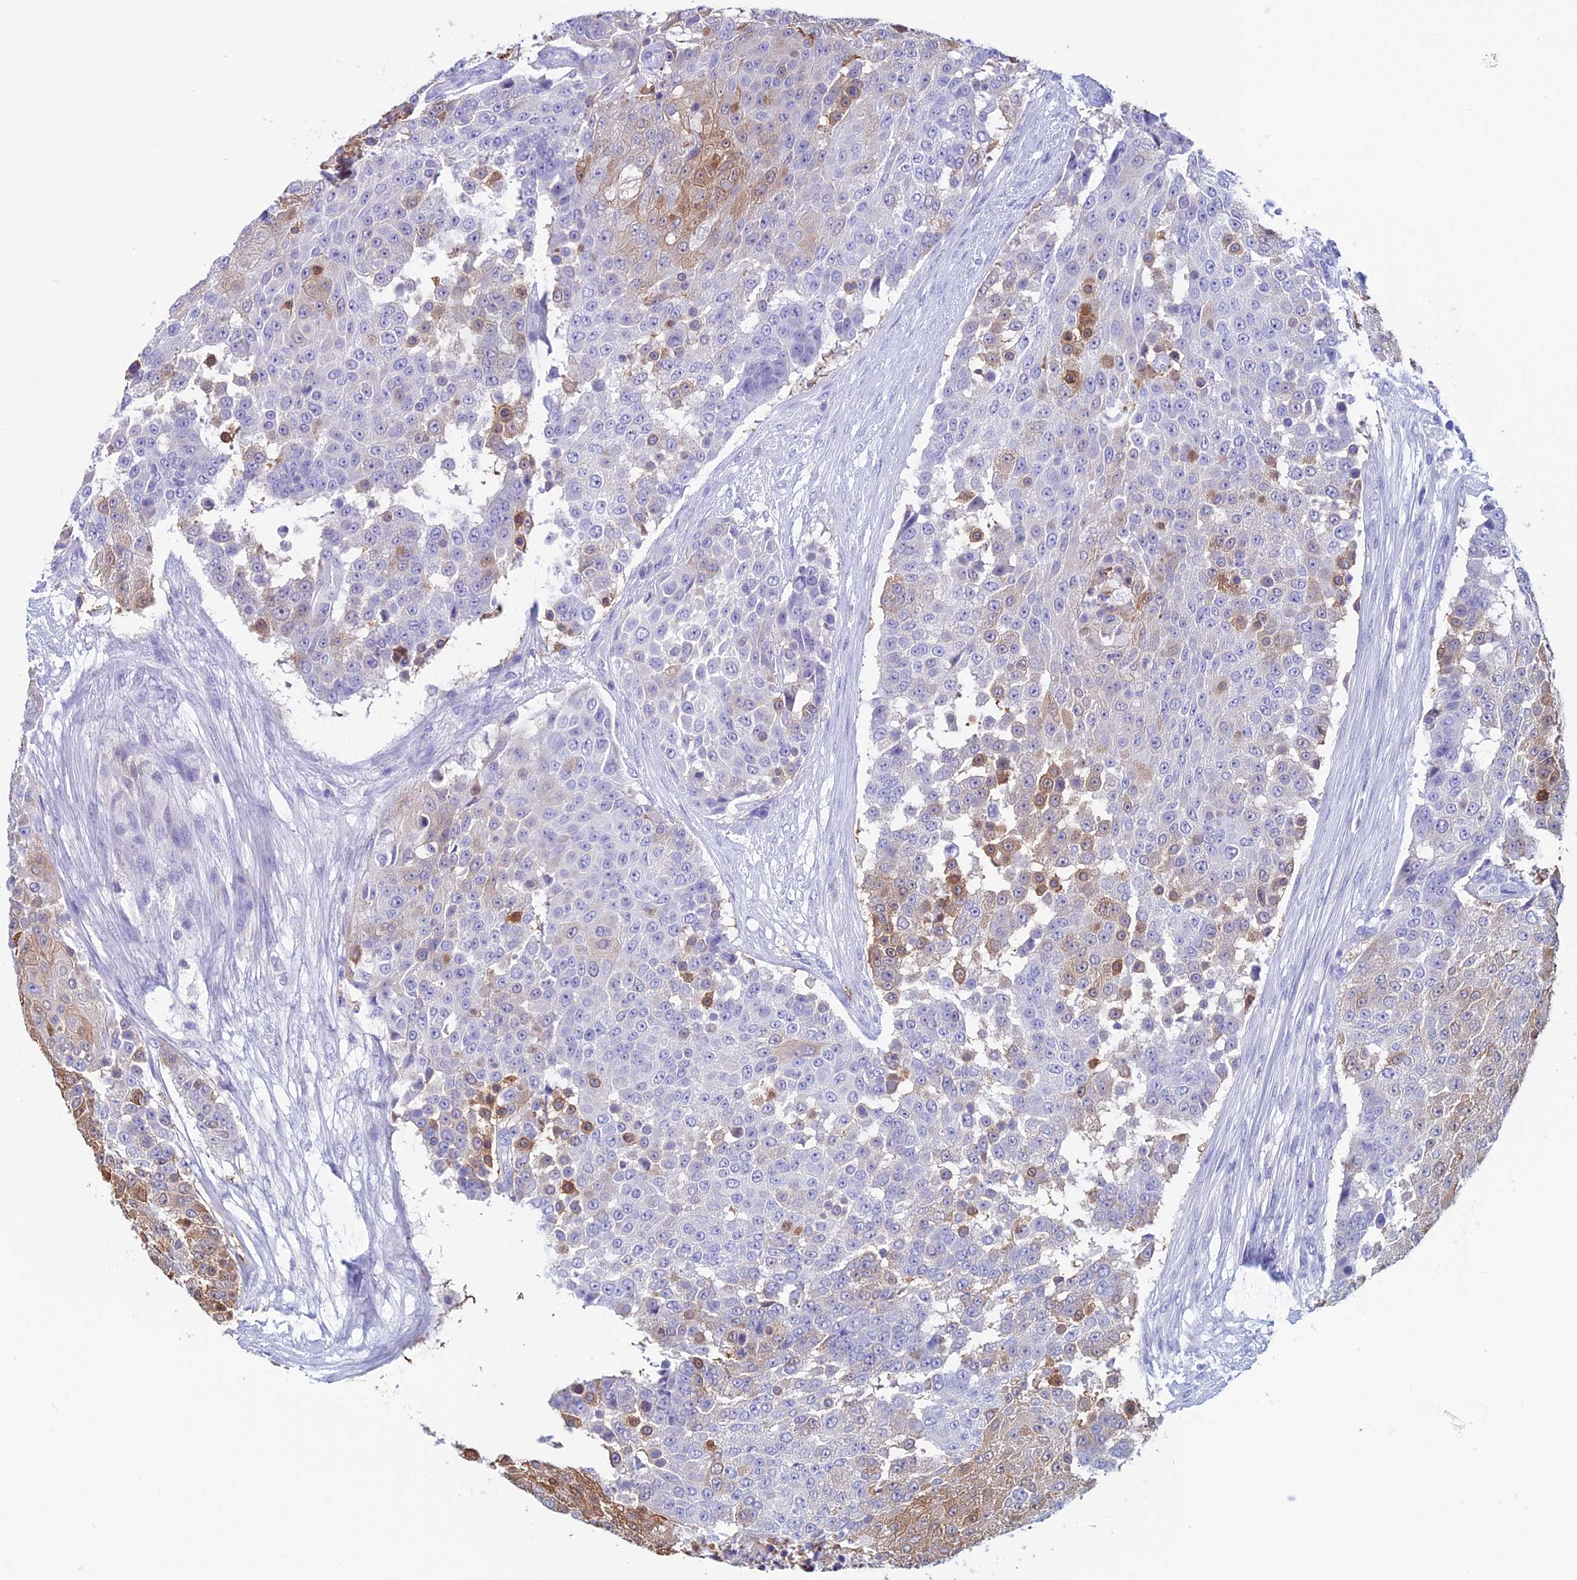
{"staining": {"intensity": "moderate", "quantity": "25%-75%", "location": "cytoplasmic/membranous"}, "tissue": "urothelial cancer", "cell_type": "Tumor cells", "image_type": "cancer", "snomed": [{"axis": "morphology", "description": "Urothelial carcinoma, High grade"}, {"axis": "topography", "description": "Urinary bladder"}], "caption": "Protein expression analysis of human urothelial cancer reveals moderate cytoplasmic/membranous positivity in about 25%-75% of tumor cells.", "gene": "KCNK17", "patient": {"sex": "female", "age": 63}}